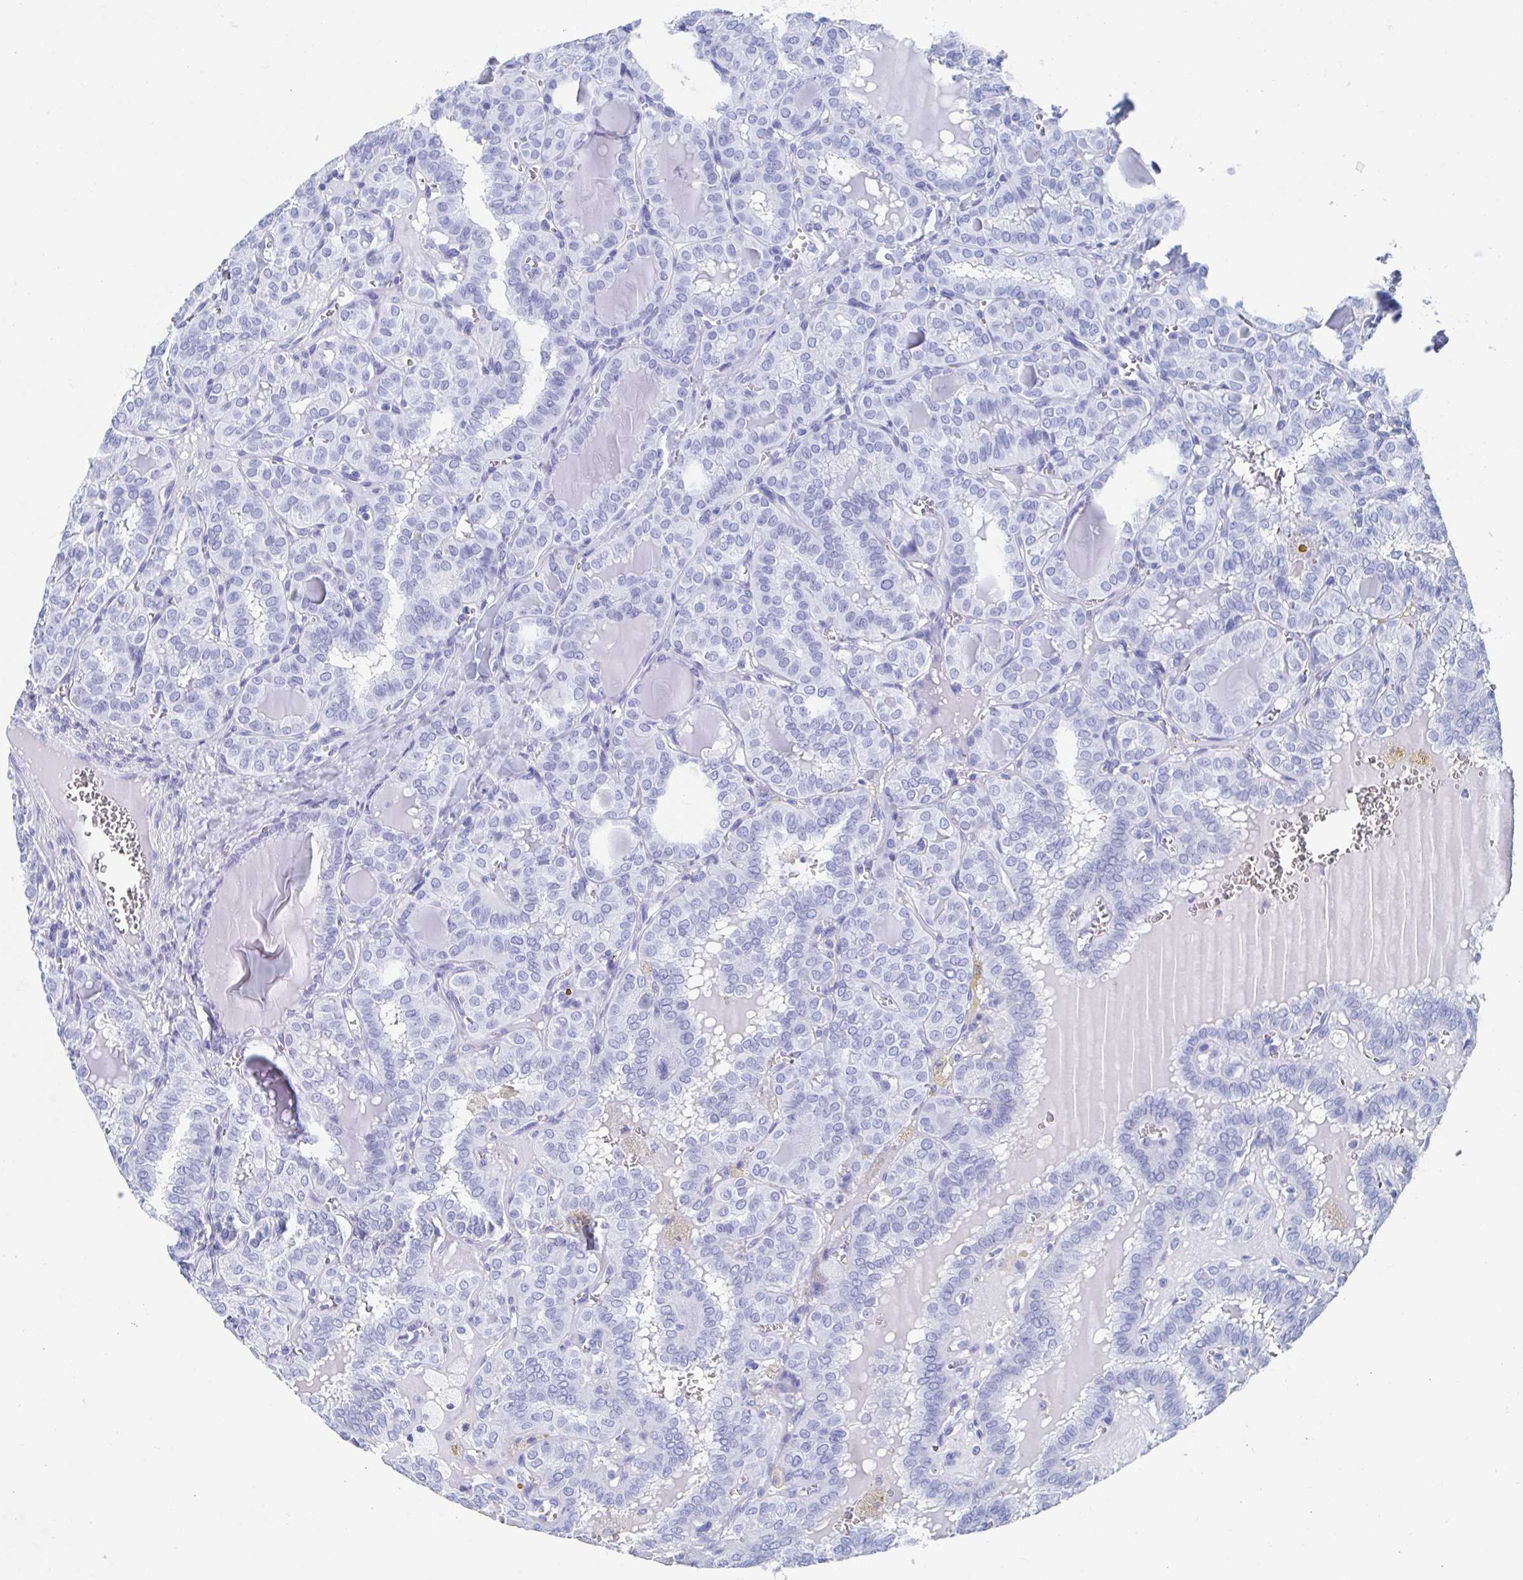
{"staining": {"intensity": "negative", "quantity": "none", "location": "none"}, "tissue": "thyroid cancer", "cell_type": "Tumor cells", "image_type": "cancer", "snomed": [{"axis": "morphology", "description": "Papillary adenocarcinoma, NOS"}, {"axis": "topography", "description": "Thyroid gland"}], "caption": "Tumor cells are negative for protein expression in human papillary adenocarcinoma (thyroid).", "gene": "HDGFL1", "patient": {"sex": "female", "age": 41}}